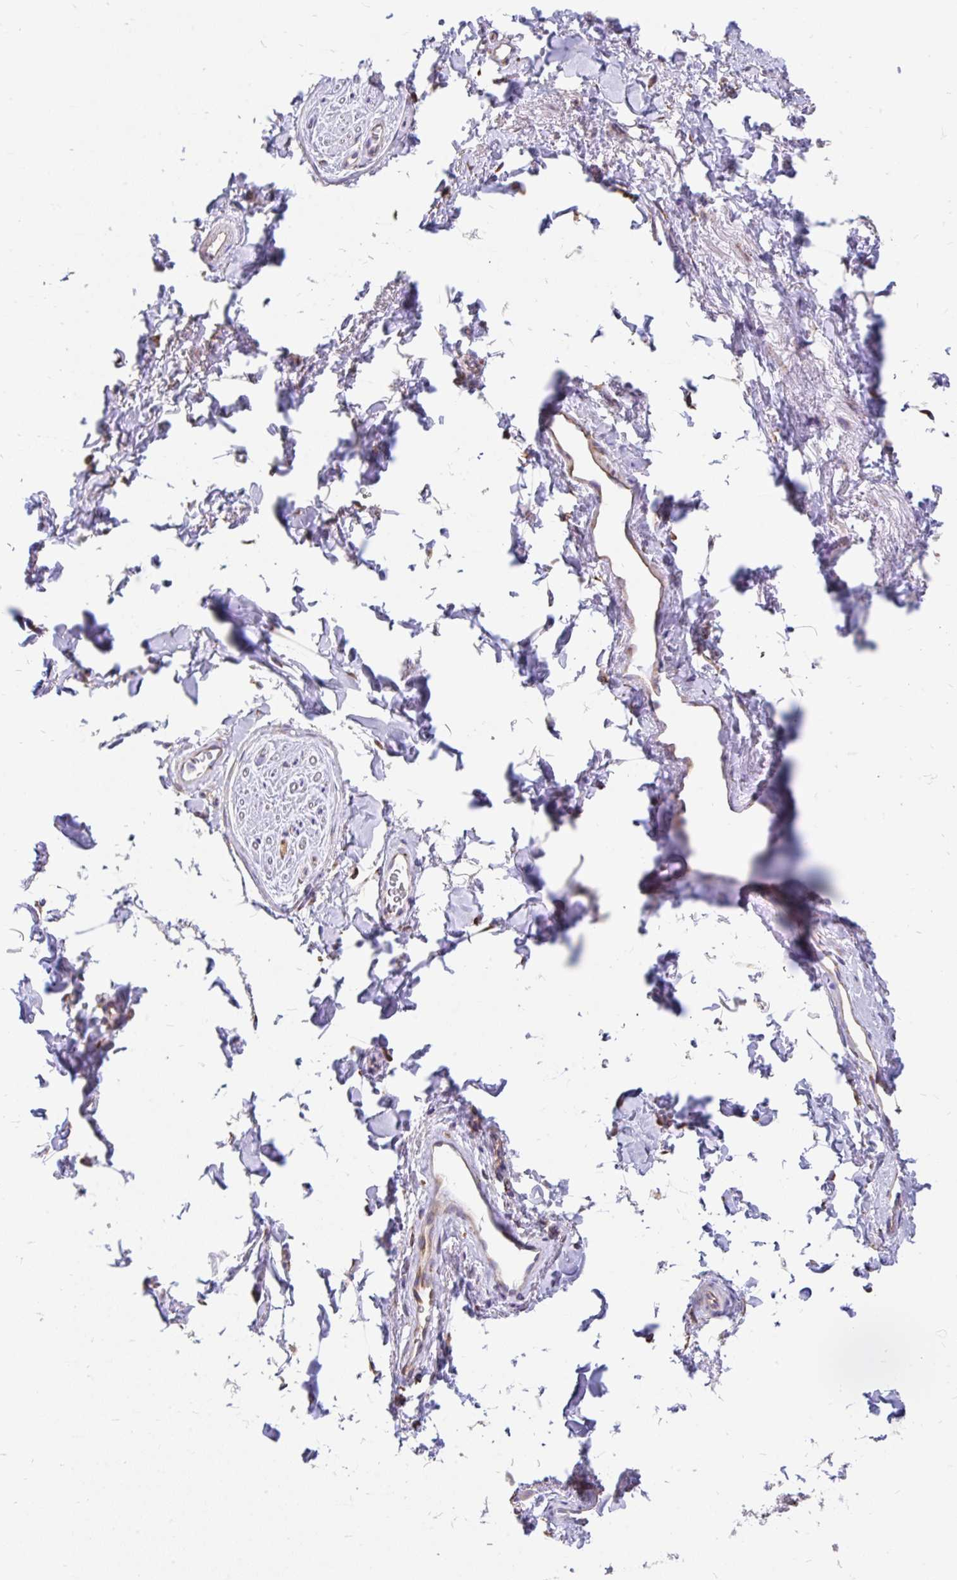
{"staining": {"intensity": "strong", "quantity": ">75%", "location": "cytoplasmic/membranous"}, "tissue": "adipose tissue", "cell_type": "Adipocytes", "image_type": "normal", "snomed": [{"axis": "morphology", "description": "Normal tissue, NOS"}, {"axis": "topography", "description": "Vulva"}, {"axis": "topography", "description": "Peripheral nerve tissue"}], "caption": "Strong cytoplasmic/membranous protein staining is seen in approximately >75% of adipocytes in adipose tissue. The protein is shown in brown color, while the nuclei are stained blue.", "gene": "EML5", "patient": {"sex": "female", "age": 66}}